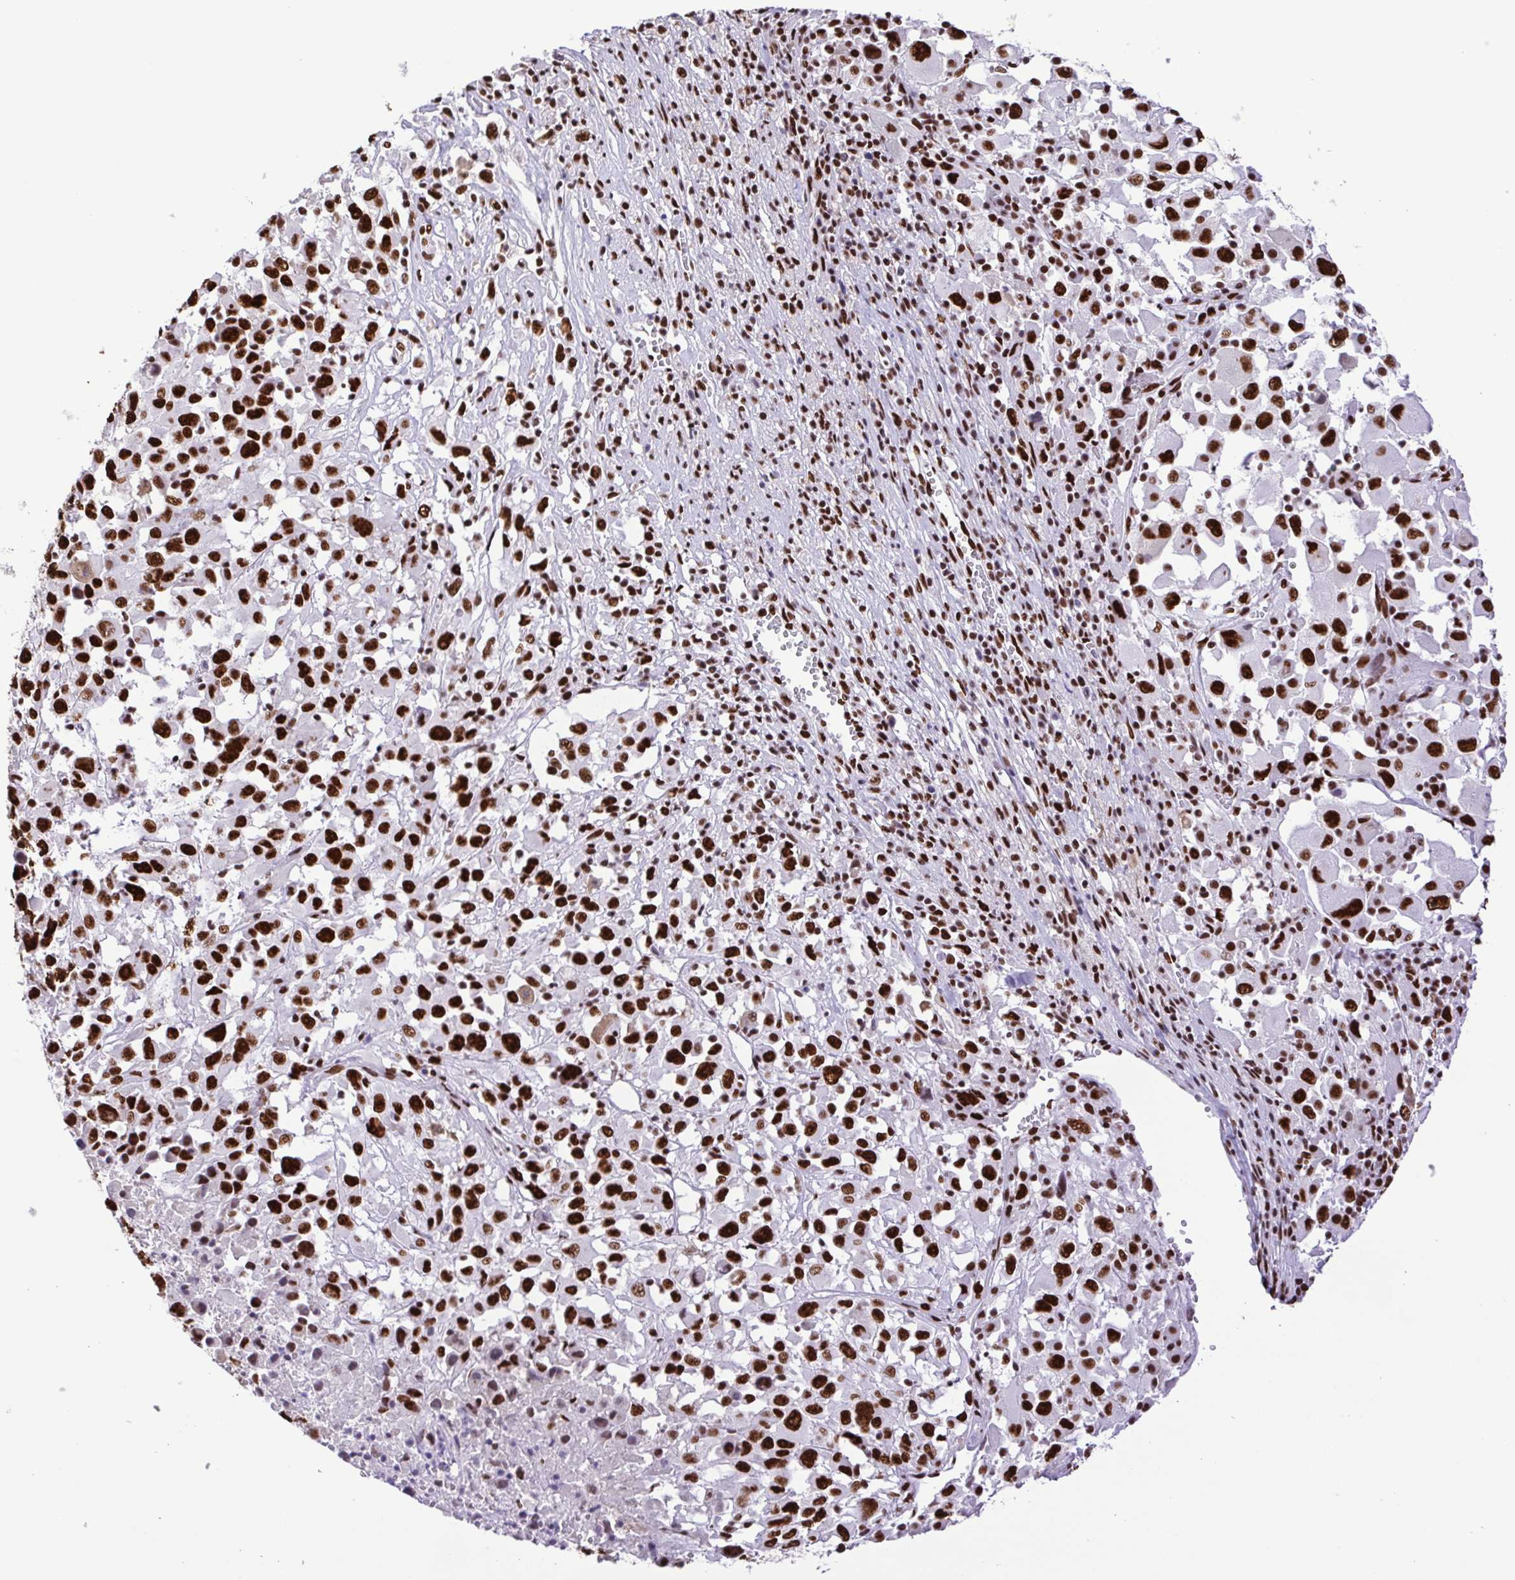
{"staining": {"intensity": "strong", "quantity": ">75%", "location": "nuclear"}, "tissue": "melanoma", "cell_type": "Tumor cells", "image_type": "cancer", "snomed": [{"axis": "morphology", "description": "Malignant melanoma, Metastatic site"}, {"axis": "topography", "description": "Soft tissue"}], "caption": "This histopathology image exhibits immunohistochemistry staining of human malignant melanoma (metastatic site), with high strong nuclear positivity in approximately >75% of tumor cells.", "gene": "TRIM28", "patient": {"sex": "male", "age": 50}}